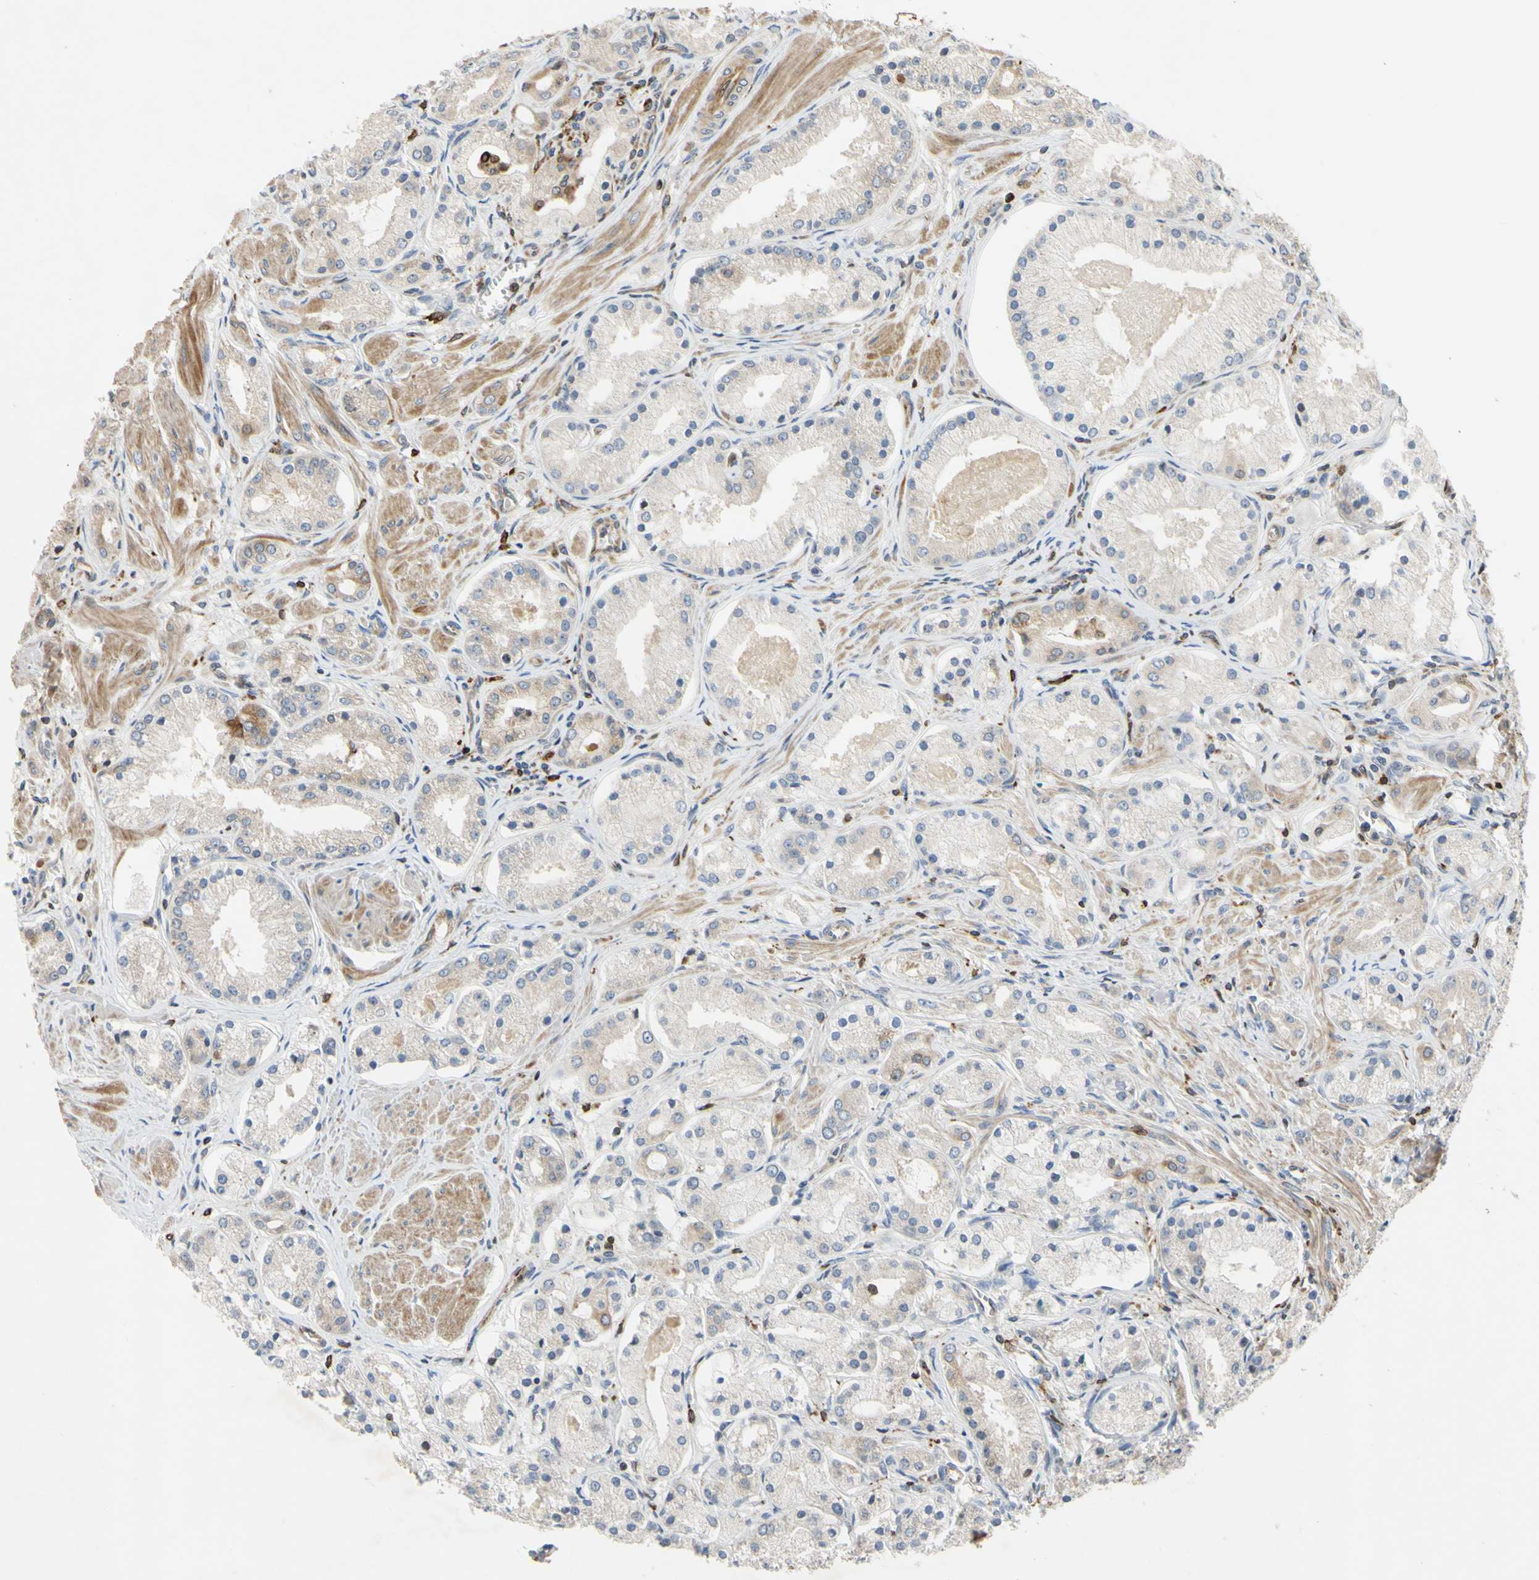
{"staining": {"intensity": "negative", "quantity": "none", "location": "none"}, "tissue": "prostate cancer", "cell_type": "Tumor cells", "image_type": "cancer", "snomed": [{"axis": "morphology", "description": "Adenocarcinoma, High grade"}, {"axis": "topography", "description": "Prostate"}], "caption": "The photomicrograph shows no staining of tumor cells in prostate cancer.", "gene": "PLXNA2", "patient": {"sex": "male", "age": 66}}